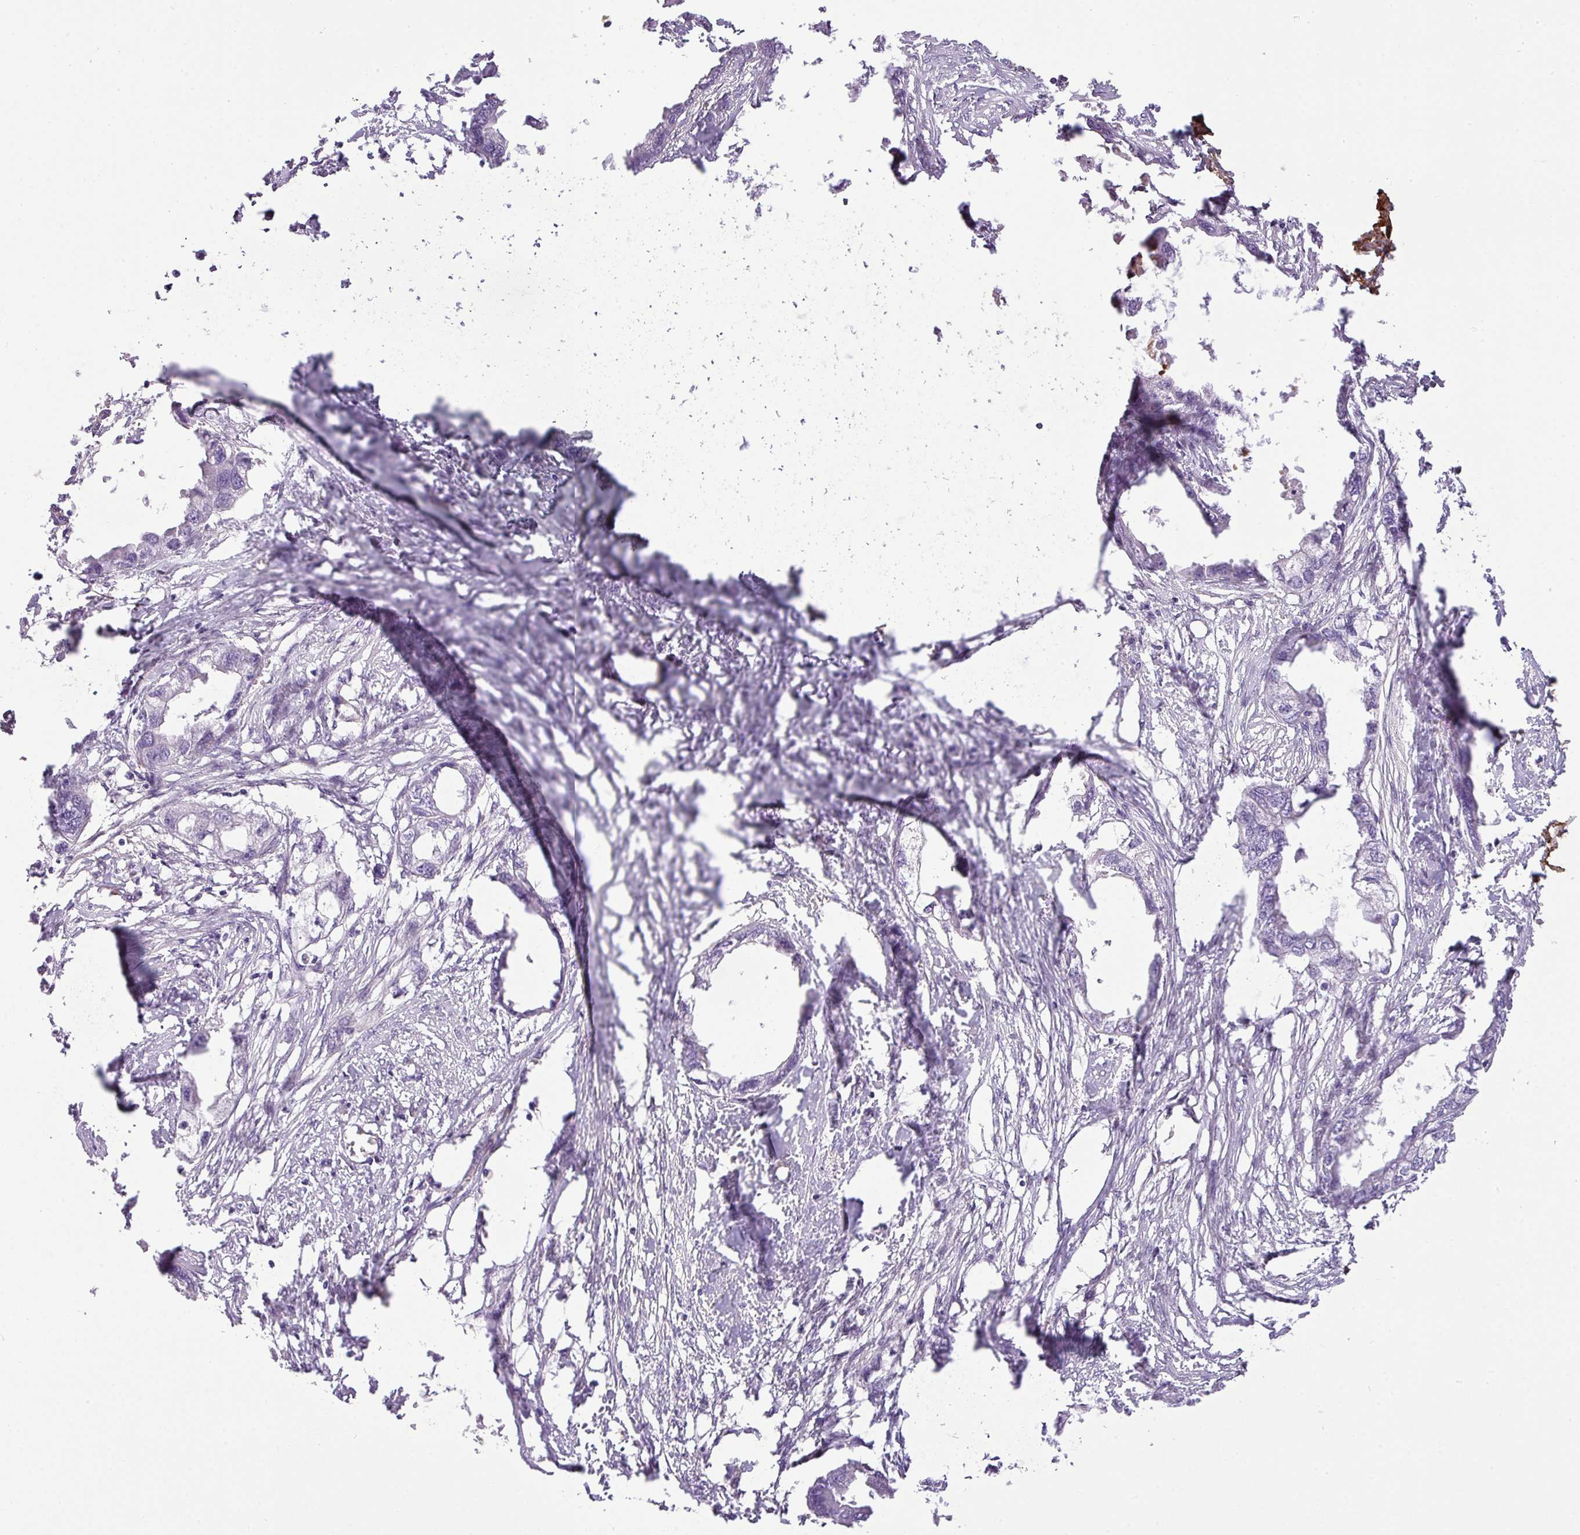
{"staining": {"intensity": "negative", "quantity": "none", "location": "none"}, "tissue": "endometrial cancer", "cell_type": "Tumor cells", "image_type": "cancer", "snomed": [{"axis": "morphology", "description": "Adenocarcinoma, NOS"}, {"axis": "morphology", "description": "Adenocarcinoma, metastatic, NOS"}, {"axis": "topography", "description": "Adipose tissue"}, {"axis": "topography", "description": "Endometrium"}], "caption": "IHC micrograph of adenocarcinoma (endometrial) stained for a protein (brown), which exhibits no positivity in tumor cells.", "gene": "PARD6G", "patient": {"sex": "female", "age": 67}}